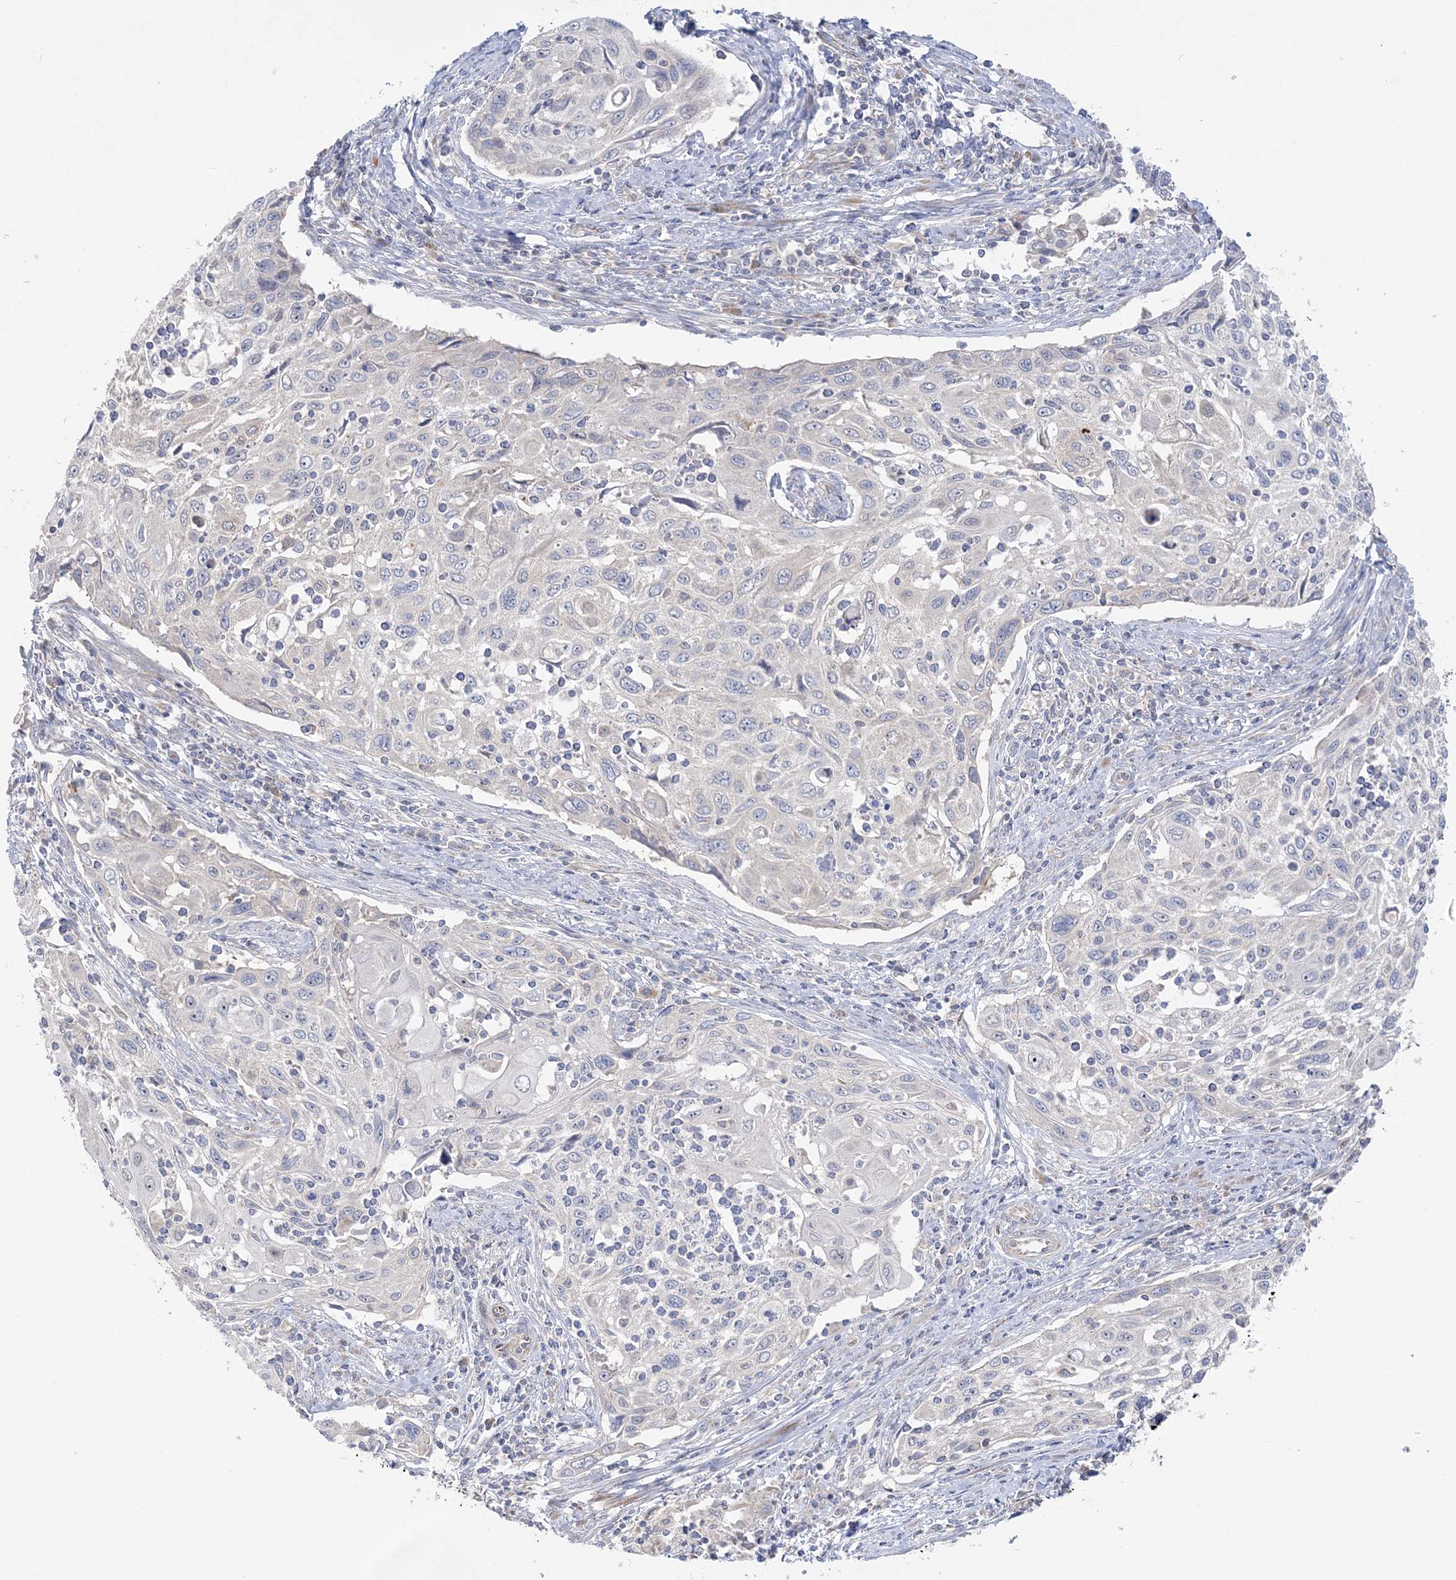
{"staining": {"intensity": "negative", "quantity": "none", "location": "none"}, "tissue": "cervical cancer", "cell_type": "Tumor cells", "image_type": "cancer", "snomed": [{"axis": "morphology", "description": "Squamous cell carcinoma, NOS"}, {"axis": "topography", "description": "Cervix"}], "caption": "Immunohistochemistry image of human squamous cell carcinoma (cervical) stained for a protein (brown), which shows no positivity in tumor cells.", "gene": "MMADHC", "patient": {"sex": "female", "age": 70}}